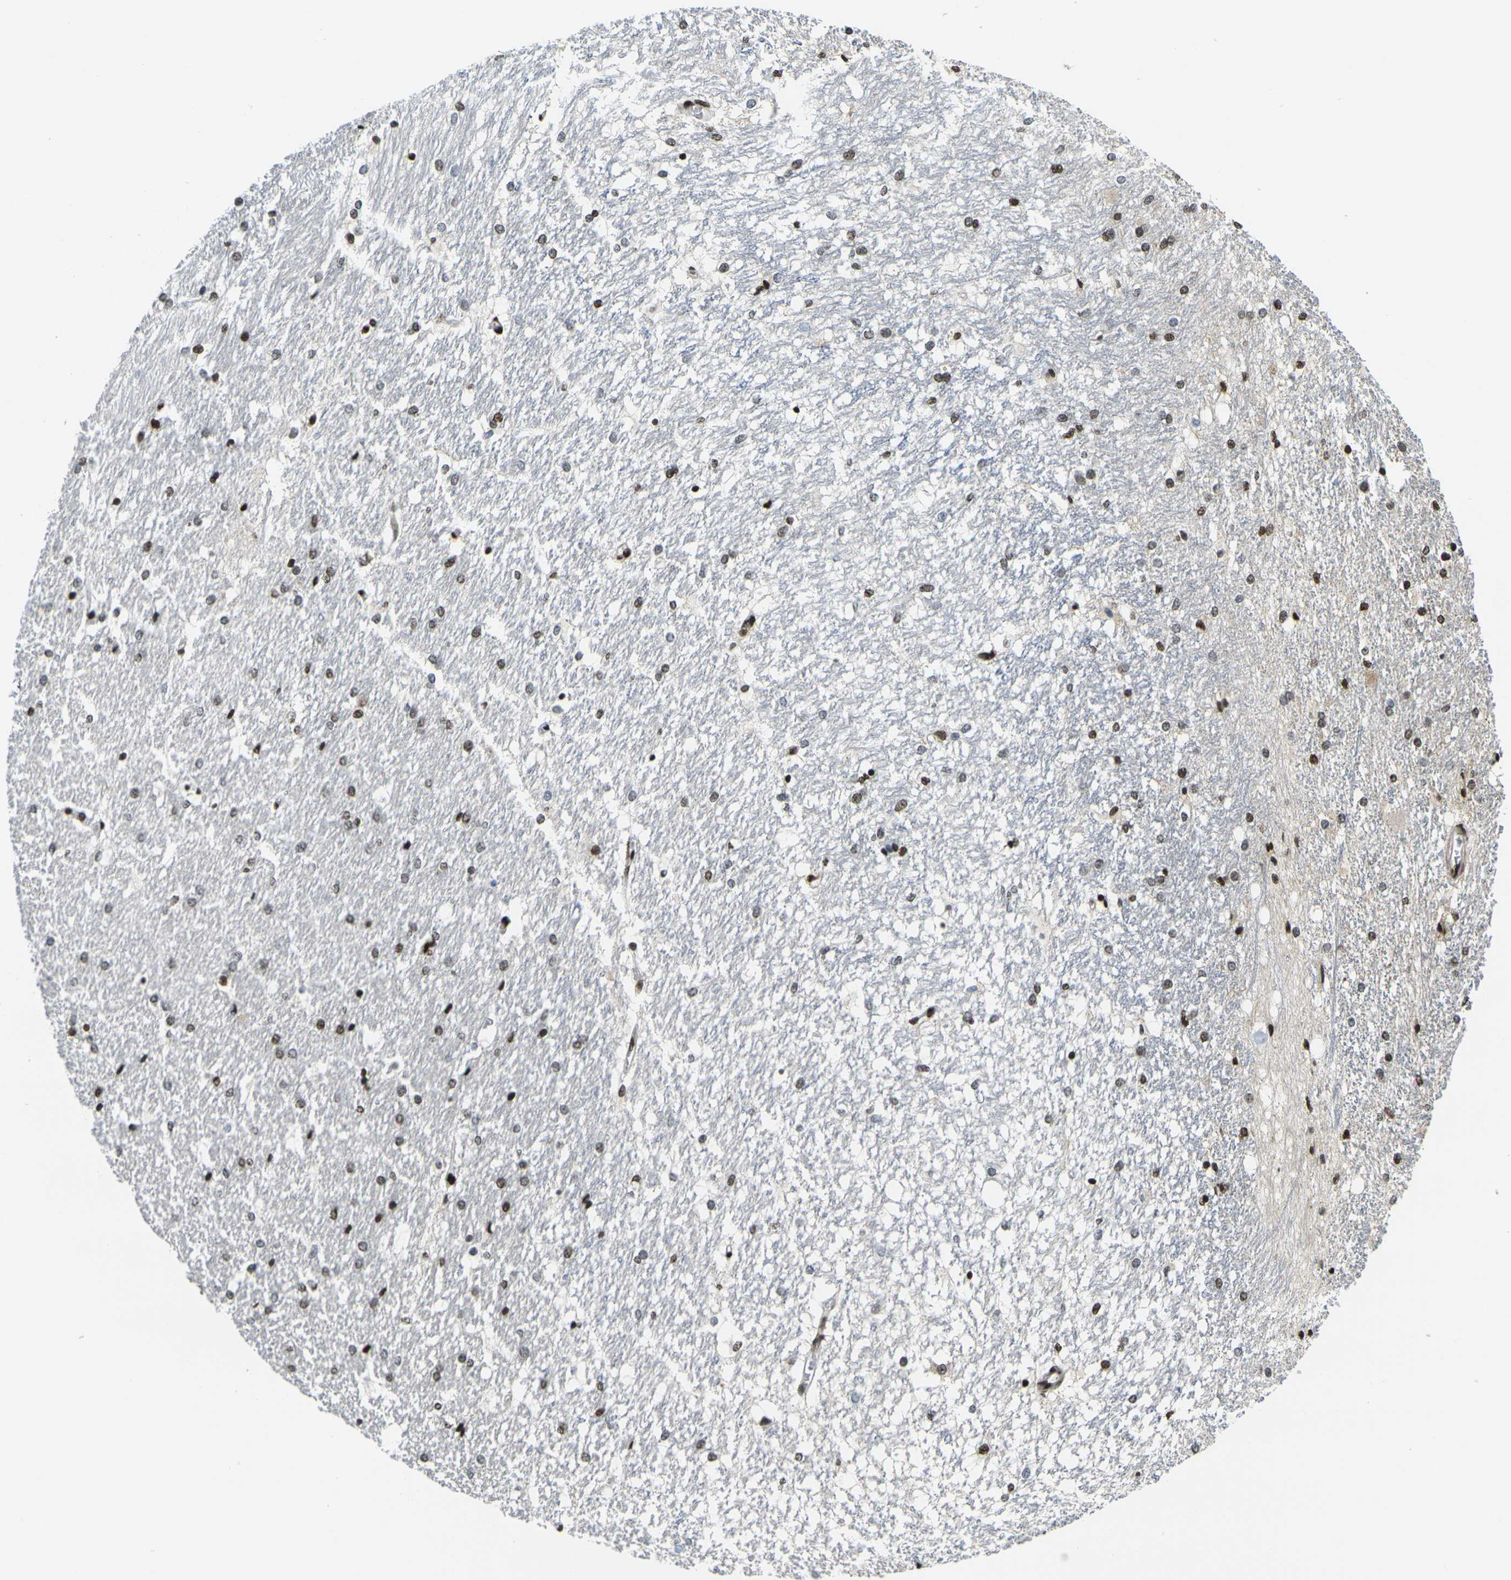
{"staining": {"intensity": "strong", "quantity": ">75%", "location": "nuclear"}, "tissue": "hippocampus", "cell_type": "Glial cells", "image_type": "normal", "snomed": [{"axis": "morphology", "description": "Normal tissue, NOS"}, {"axis": "topography", "description": "Hippocampus"}], "caption": "Protein staining reveals strong nuclear staining in approximately >75% of glial cells in normal hippocampus.", "gene": "H1", "patient": {"sex": "female", "age": 19}}